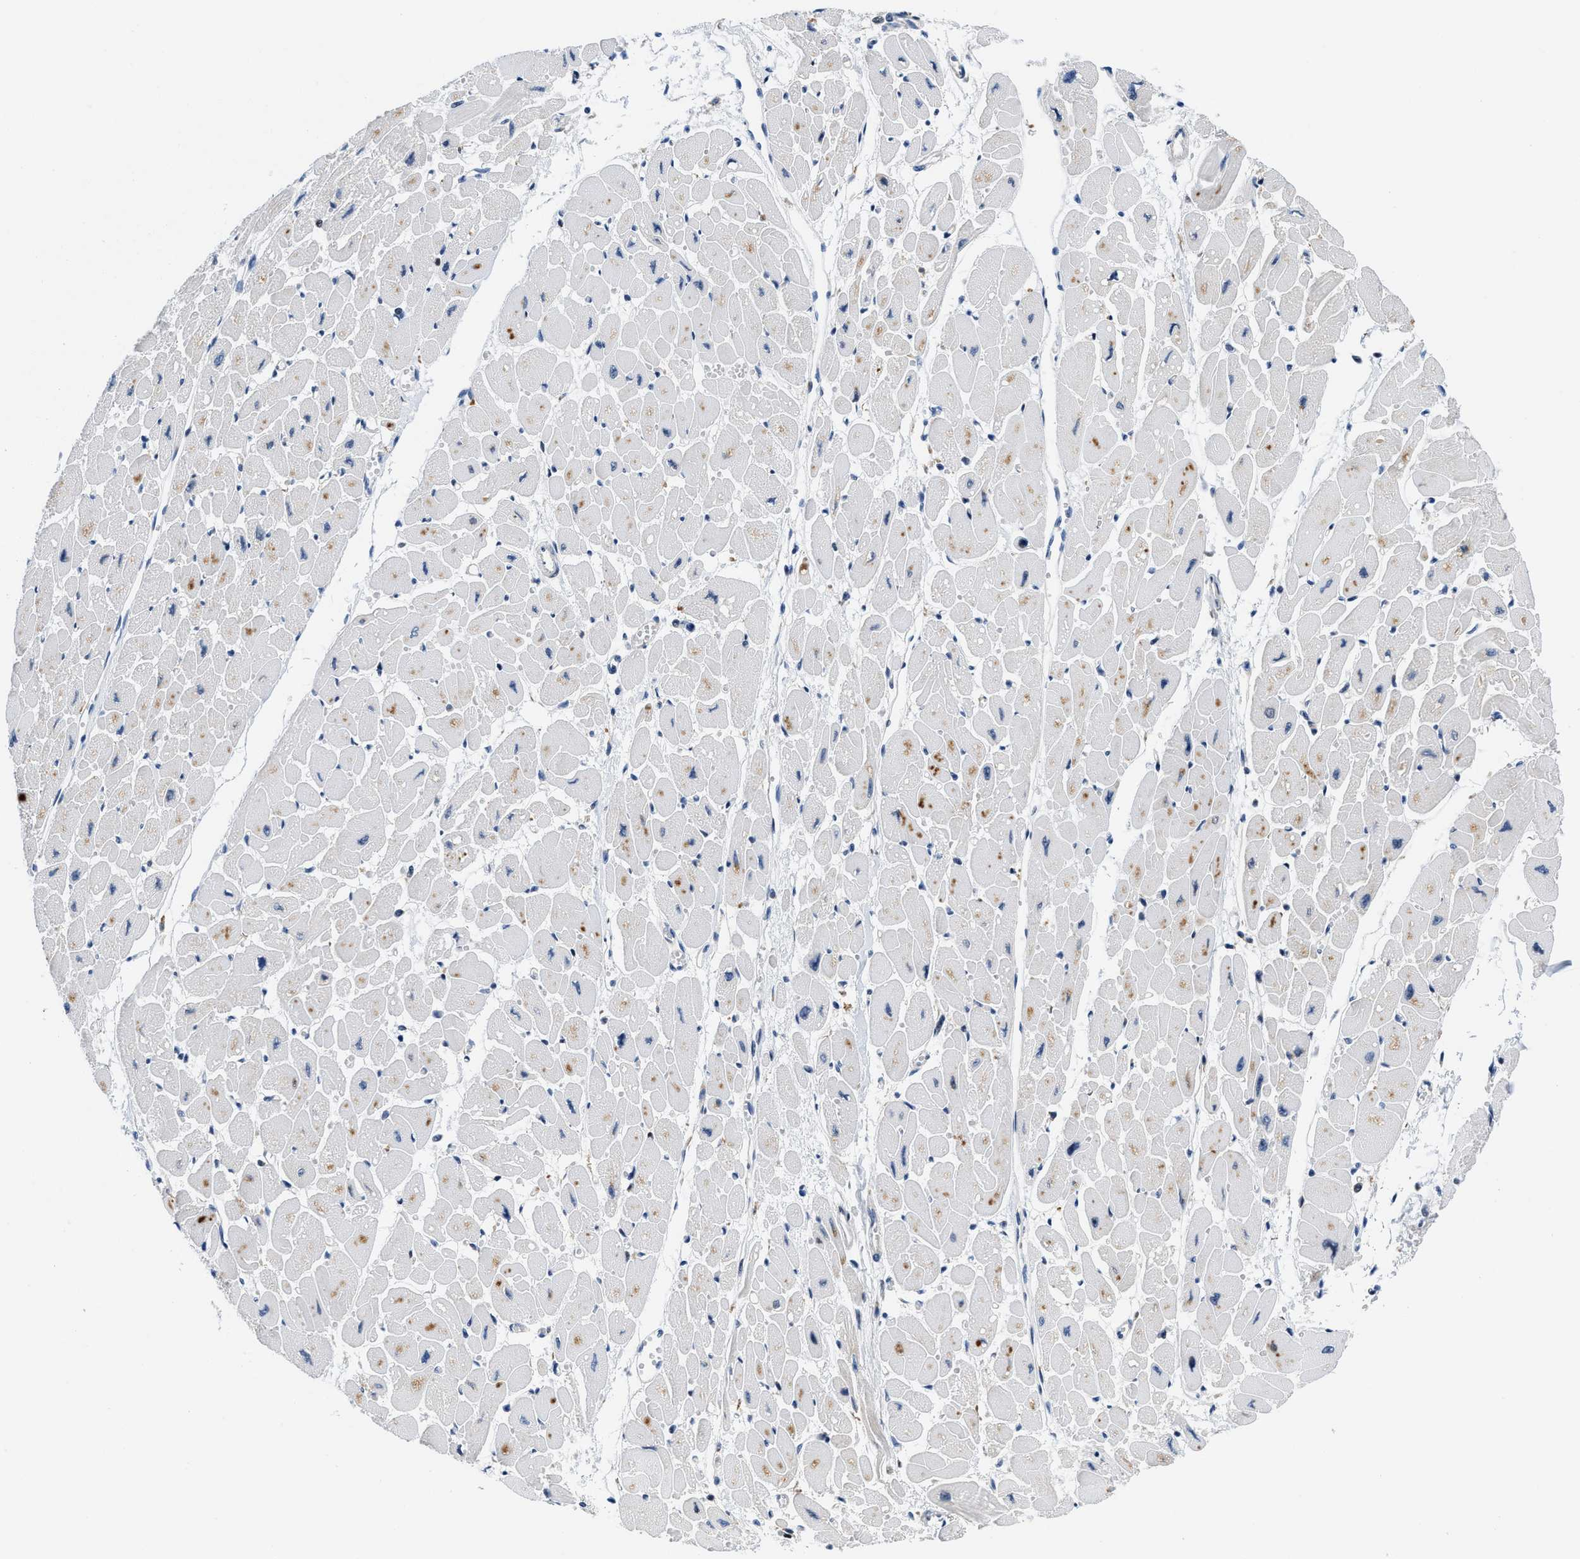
{"staining": {"intensity": "weak", "quantity": "<25%", "location": "cytoplasmic/membranous"}, "tissue": "heart muscle", "cell_type": "Cardiomyocytes", "image_type": "normal", "snomed": [{"axis": "morphology", "description": "Normal tissue, NOS"}, {"axis": "topography", "description": "Heart"}], "caption": "IHC micrograph of normal heart muscle: human heart muscle stained with DAB (3,3'-diaminobenzidine) reveals no significant protein expression in cardiomyocytes.", "gene": "IKBKE", "patient": {"sex": "female", "age": 54}}